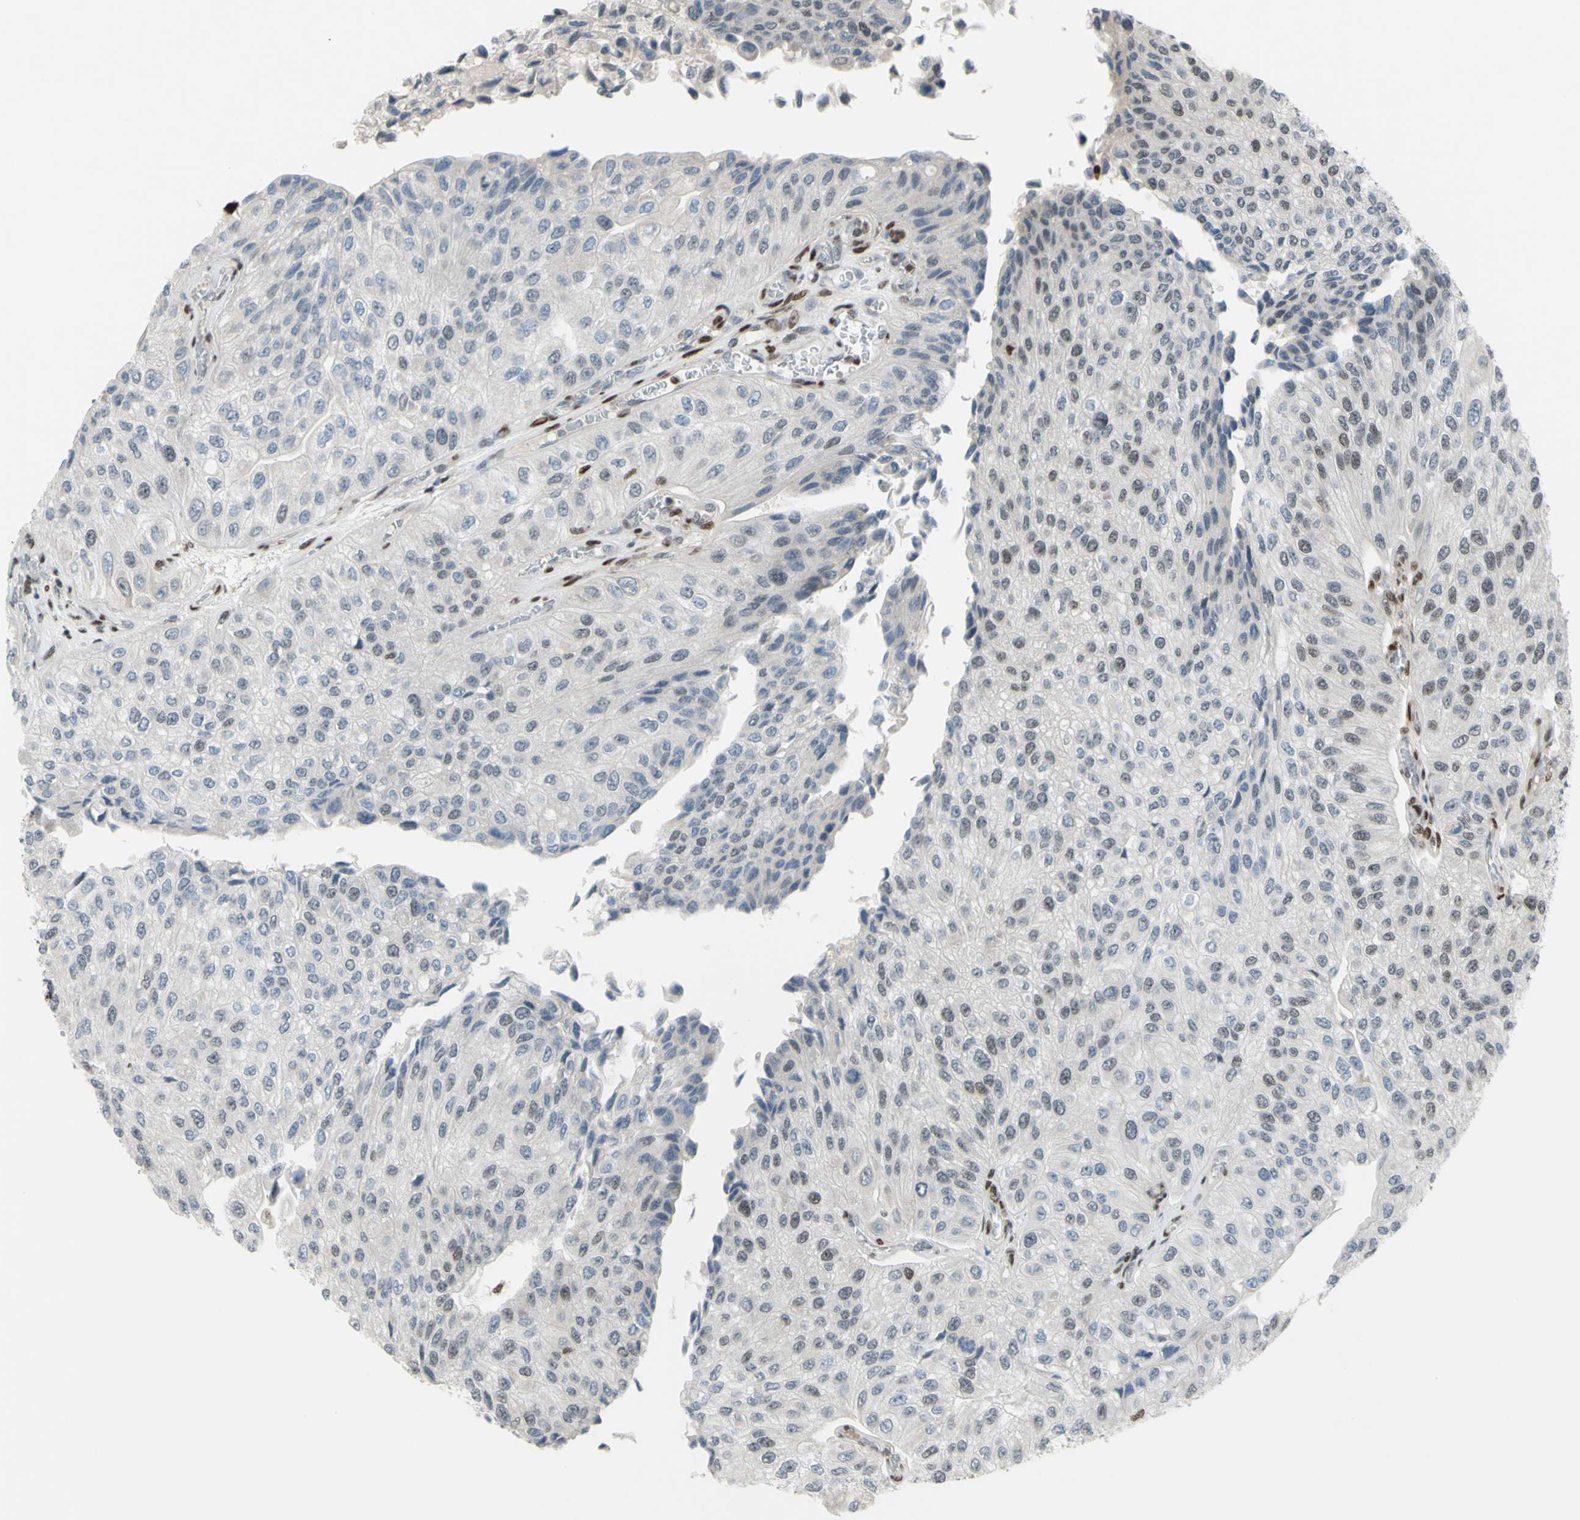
{"staining": {"intensity": "negative", "quantity": "none", "location": "none"}, "tissue": "urothelial cancer", "cell_type": "Tumor cells", "image_type": "cancer", "snomed": [{"axis": "morphology", "description": "Urothelial carcinoma, High grade"}, {"axis": "topography", "description": "Kidney"}, {"axis": "topography", "description": "Urinary bladder"}], "caption": "A micrograph of human urothelial carcinoma (high-grade) is negative for staining in tumor cells.", "gene": "FKBP5", "patient": {"sex": "male", "age": 77}}